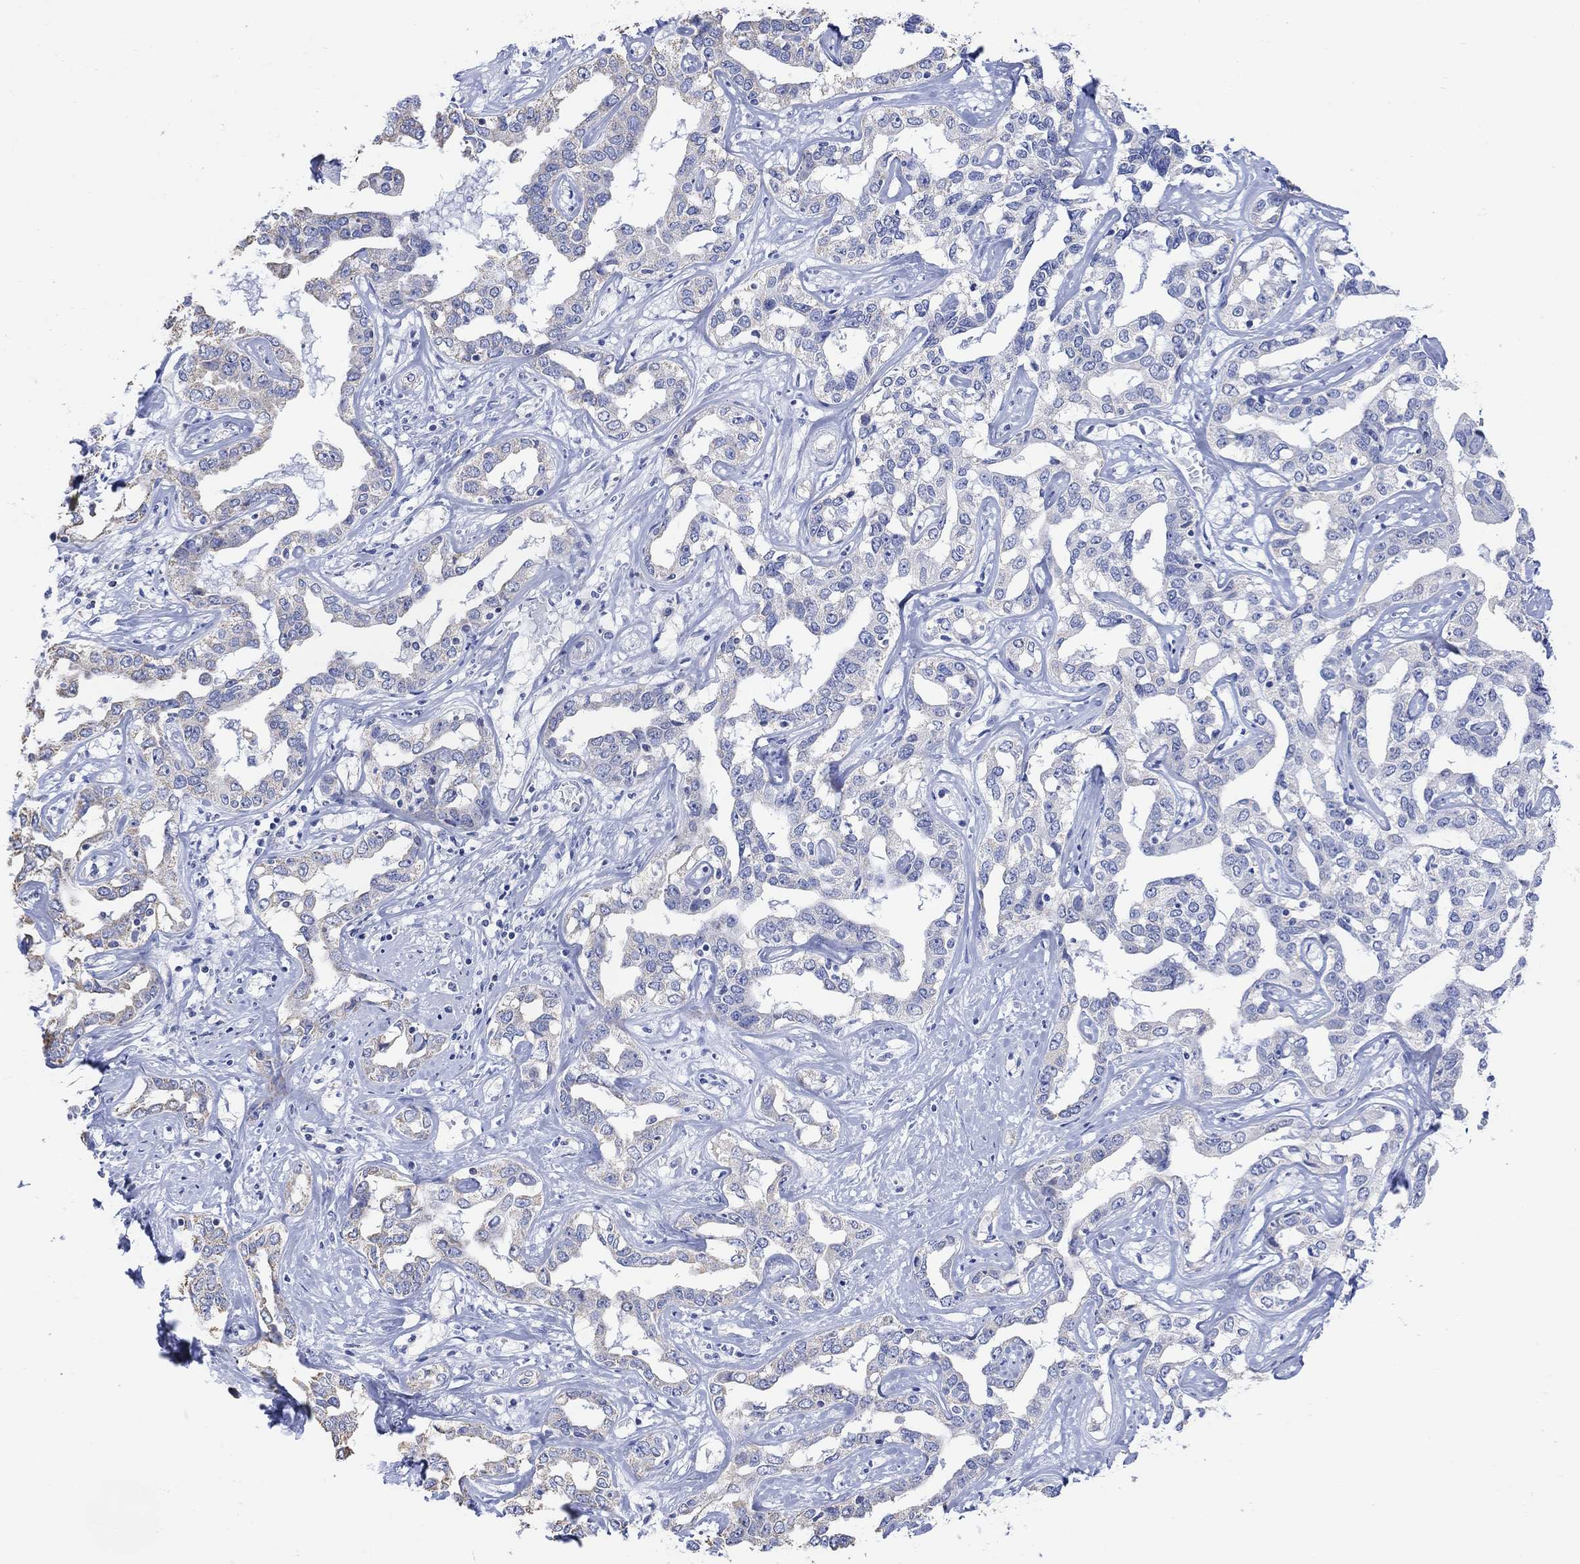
{"staining": {"intensity": "weak", "quantity": "<25%", "location": "cytoplasmic/membranous"}, "tissue": "liver cancer", "cell_type": "Tumor cells", "image_type": "cancer", "snomed": [{"axis": "morphology", "description": "Cholangiocarcinoma"}, {"axis": "topography", "description": "Liver"}], "caption": "There is no significant expression in tumor cells of liver cholangiocarcinoma.", "gene": "SYT12", "patient": {"sex": "male", "age": 59}}